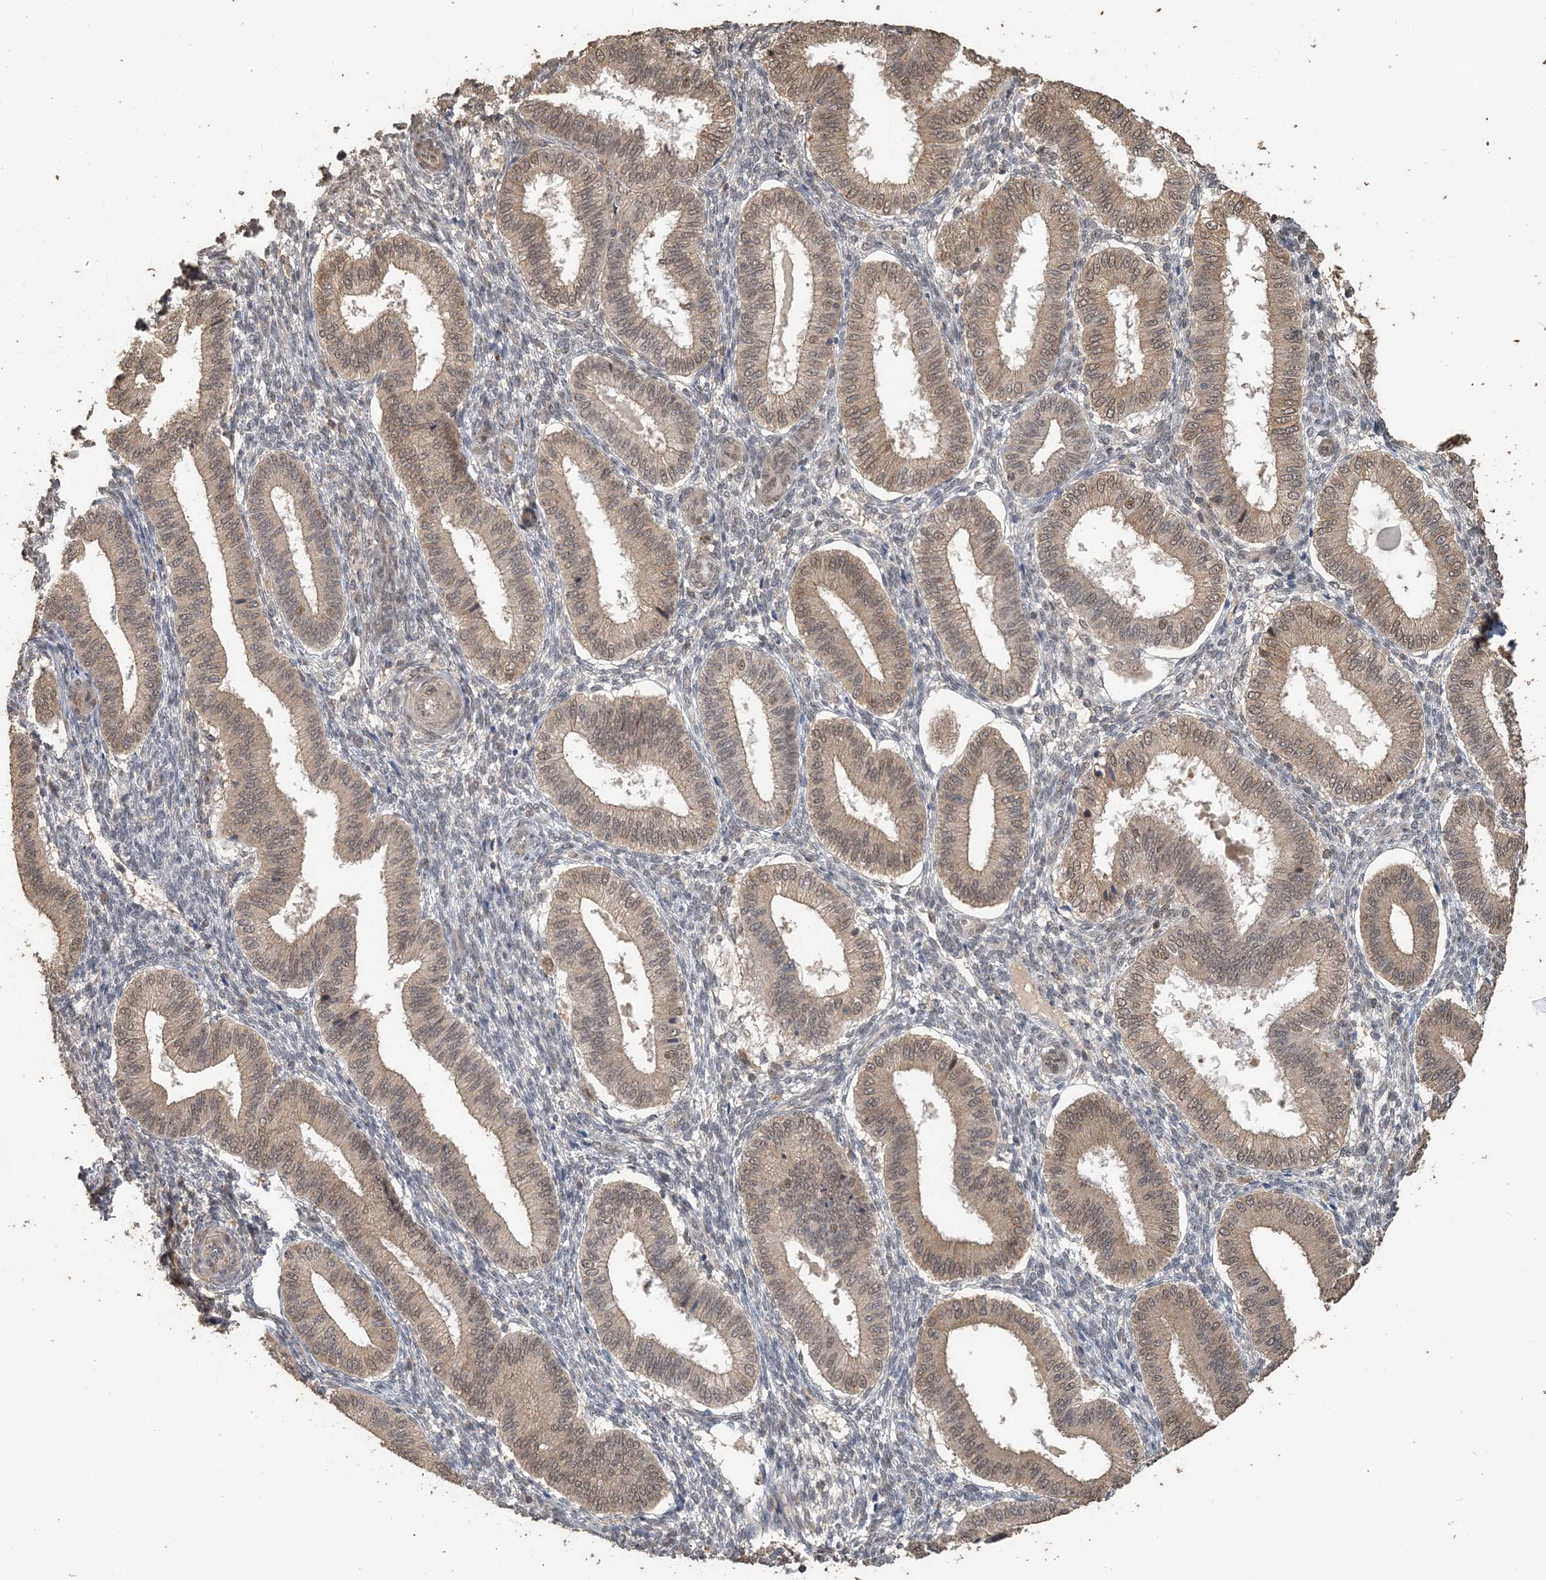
{"staining": {"intensity": "weak", "quantity": "<25%", "location": "nuclear"}, "tissue": "endometrium", "cell_type": "Cells in endometrial stroma", "image_type": "normal", "snomed": [{"axis": "morphology", "description": "Normal tissue, NOS"}, {"axis": "topography", "description": "Endometrium"}], "caption": "DAB immunohistochemical staining of normal human endometrium displays no significant expression in cells in endometrial stroma. The staining is performed using DAB (3,3'-diaminobenzidine) brown chromogen with nuclei counter-stained in using hematoxylin.", "gene": "ZC3H12A", "patient": {"sex": "female", "age": 39}}